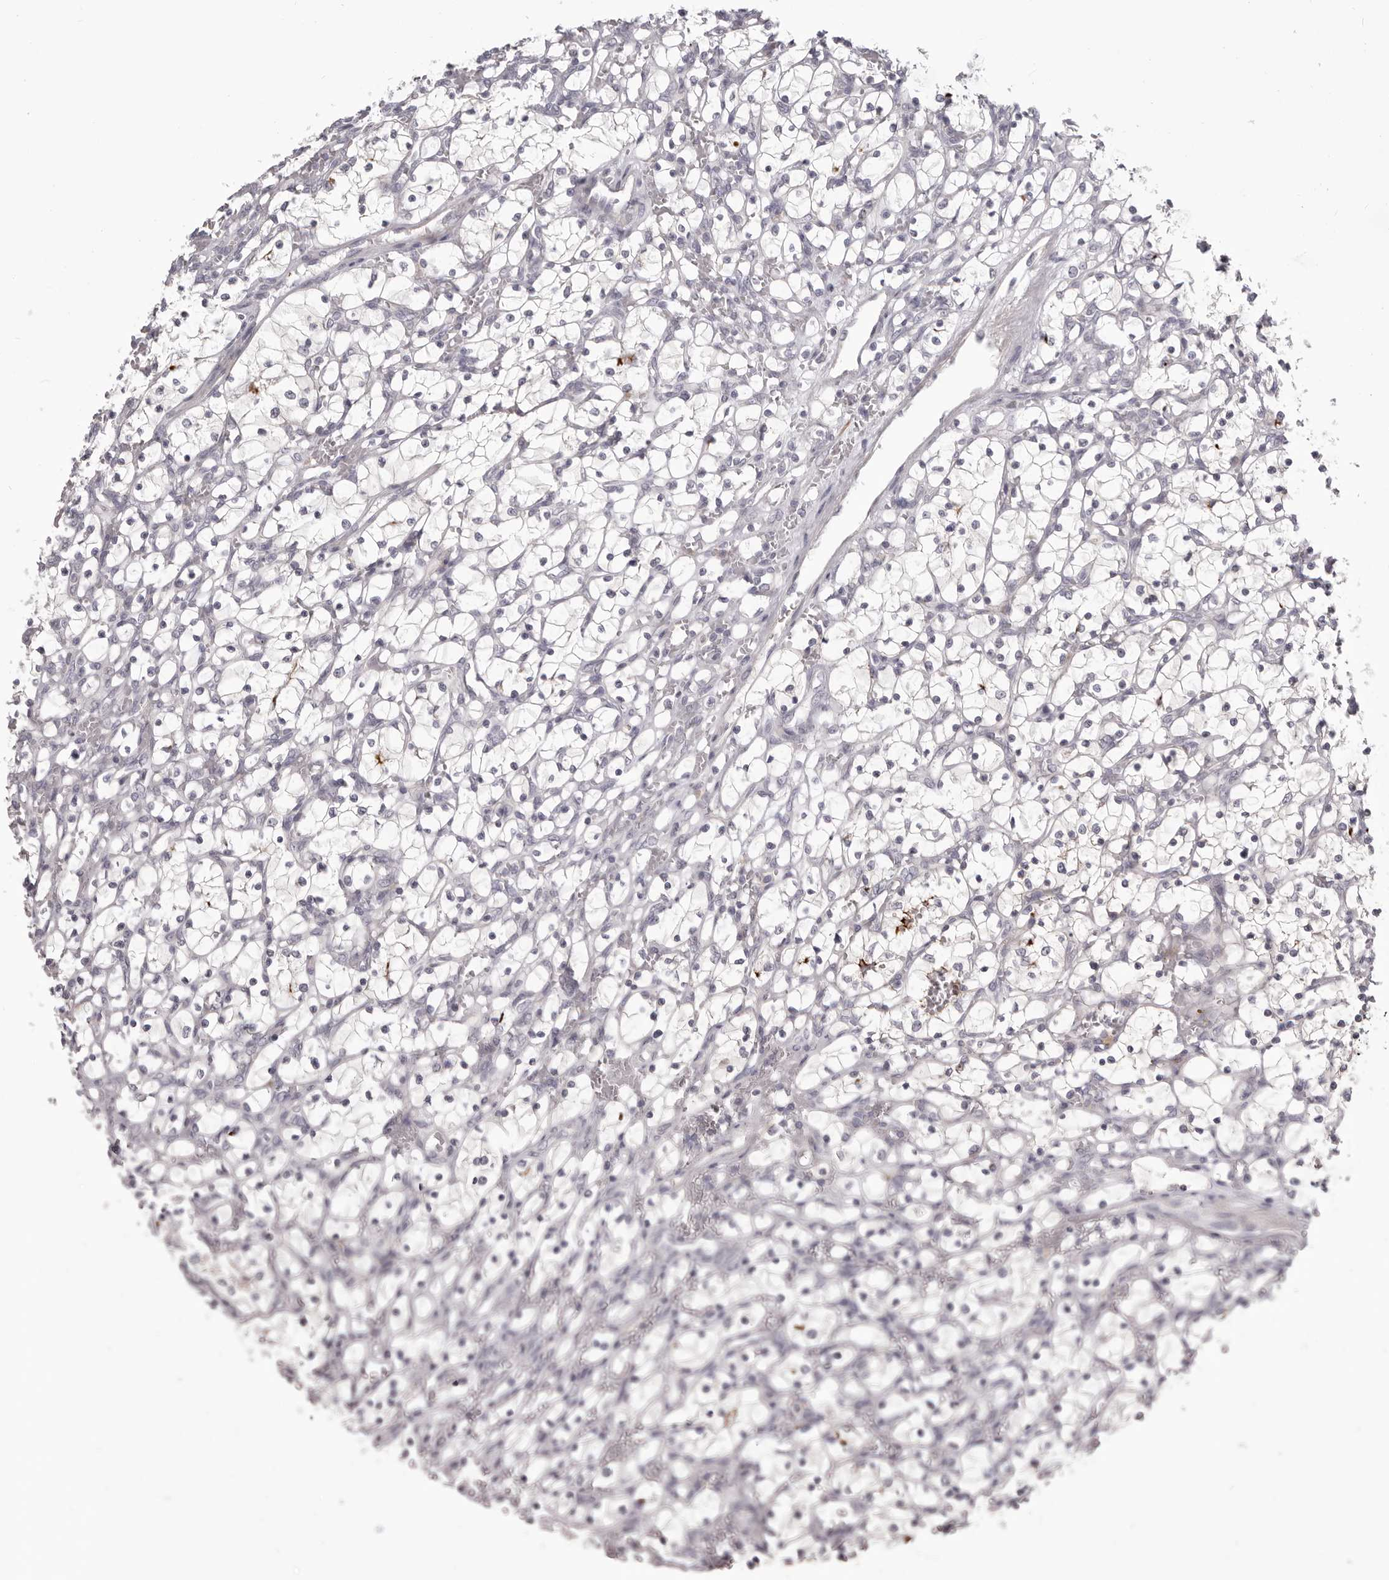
{"staining": {"intensity": "negative", "quantity": "none", "location": "none"}, "tissue": "renal cancer", "cell_type": "Tumor cells", "image_type": "cancer", "snomed": [{"axis": "morphology", "description": "Adenocarcinoma, NOS"}, {"axis": "topography", "description": "Kidney"}], "caption": "A high-resolution histopathology image shows immunohistochemistry staining of renal cancer, which demonstrates no significant staining in tumor cells.", "gene": "OTUD3", "patient": {"sex": "female", "age": 69}}